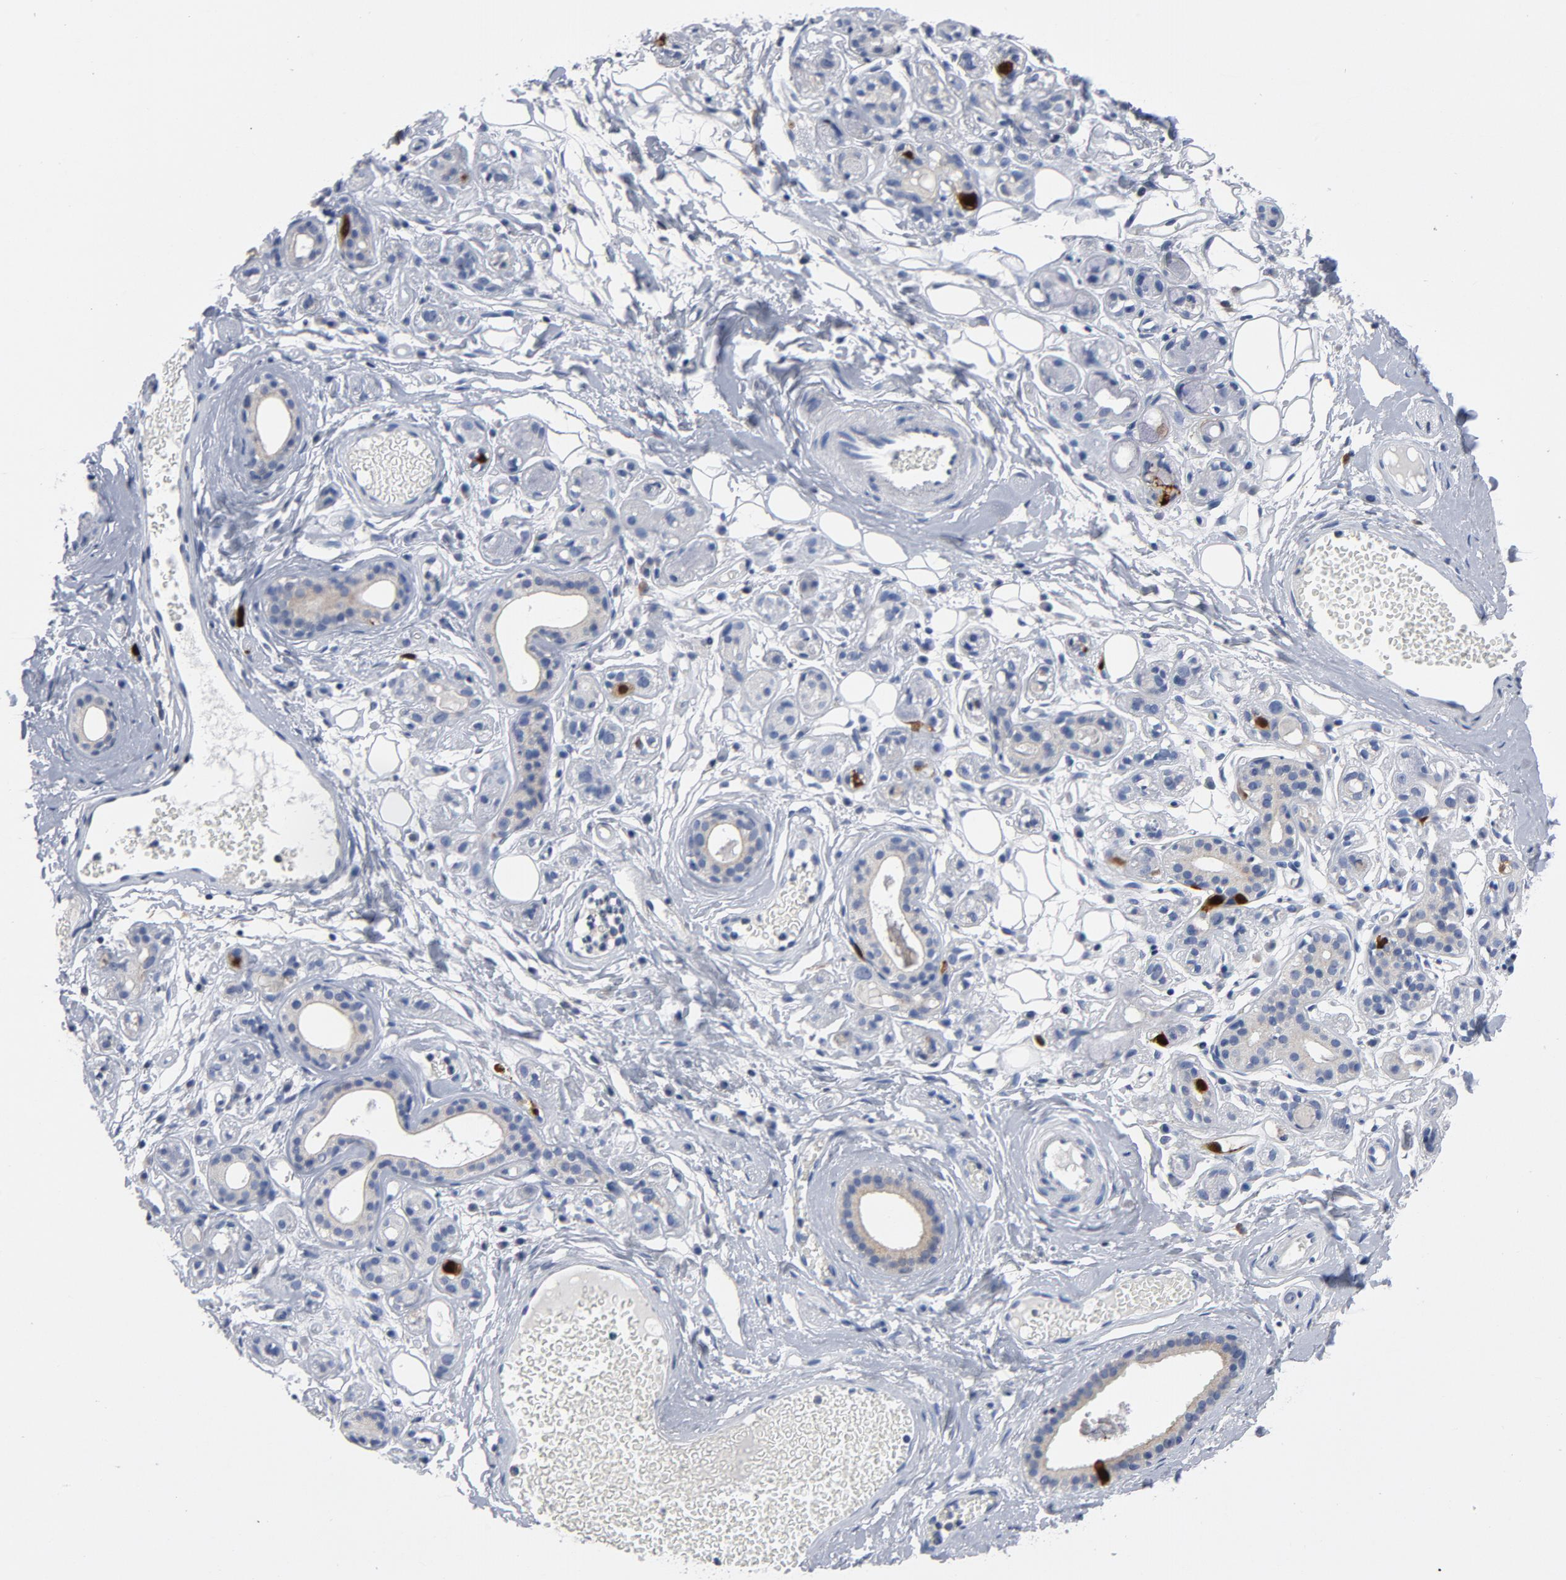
{"staining": {"intensity": "strong", "quantity": "<25%", "location": "nuclear"}, "tissue": "salivary gland", "cell_type": "Glandular cells", "image_type": "normal", "snomed": [{"axis": "morphology", "description": "Normal tissue, NOS"}, {"axis": "topography", "description": "Salivary gland"}], "caption": "A medium amount of strong nuclear positivity is appreciated in approximately <25% of glandular cells in benign salivary gland. (Brightfield microscopy of DAB IHC at high magnification).", "gene": "CDC20", "patient": {"sex": "male", "age": 54}}